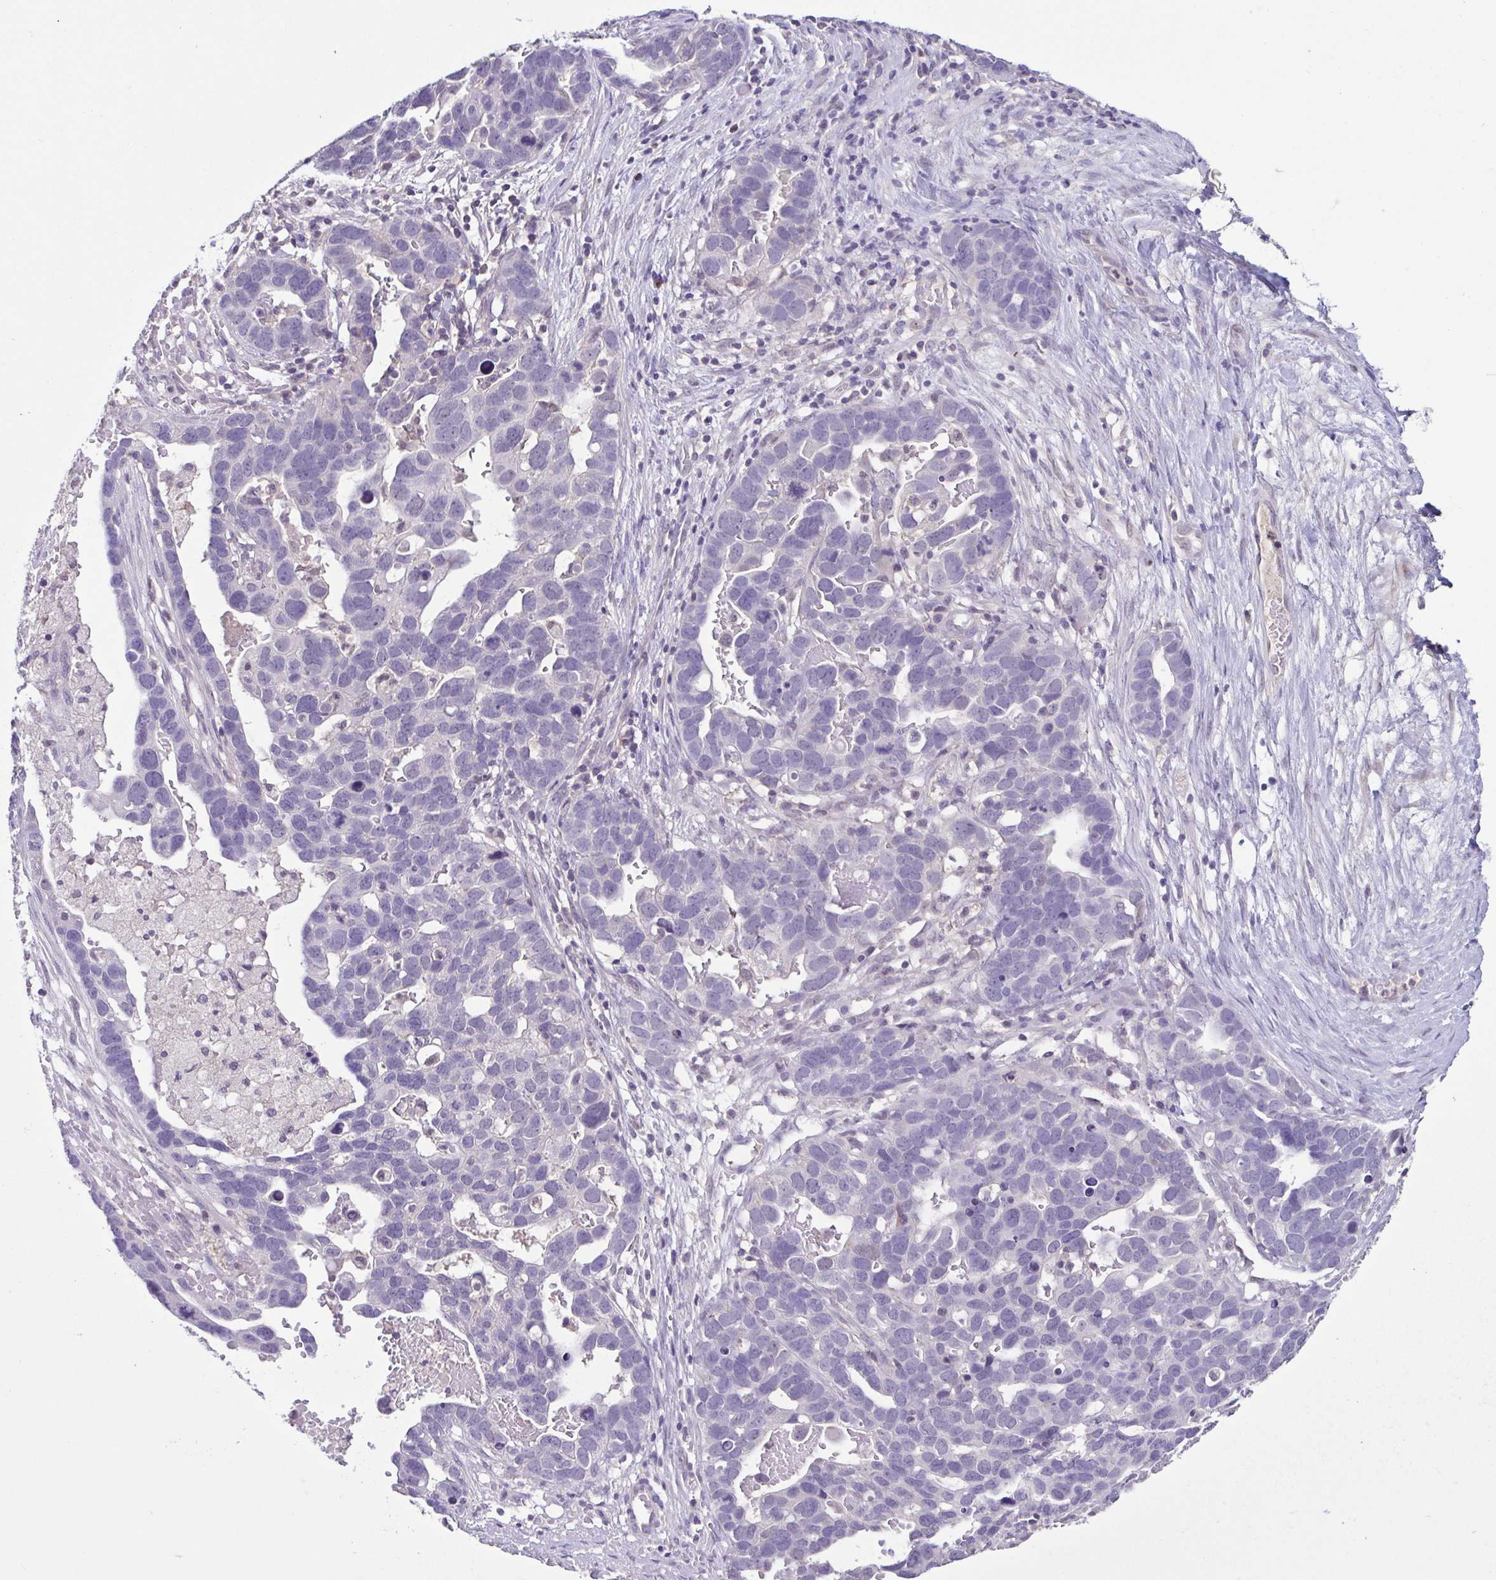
{"staining": {"intensity": "negative", "quantity": "none", "location": "none"}, "tissue": "ovarian cancer", "cell_type": "Tumor cells", "image_type": "cancer", "snomed": [{"axis": "morphology", "description": "Cystadenocarcinoma, serous, NOS"}, {"axis": "topography", "description": "Ovary"}], "caption": "Histopathology image shows no protein positivity in tumor cells of ovarian cancer (serous cystadenocarcinoma) tissue.", "gene": "ACTRT3", "patient": {"sex": "female", "age": 54}}